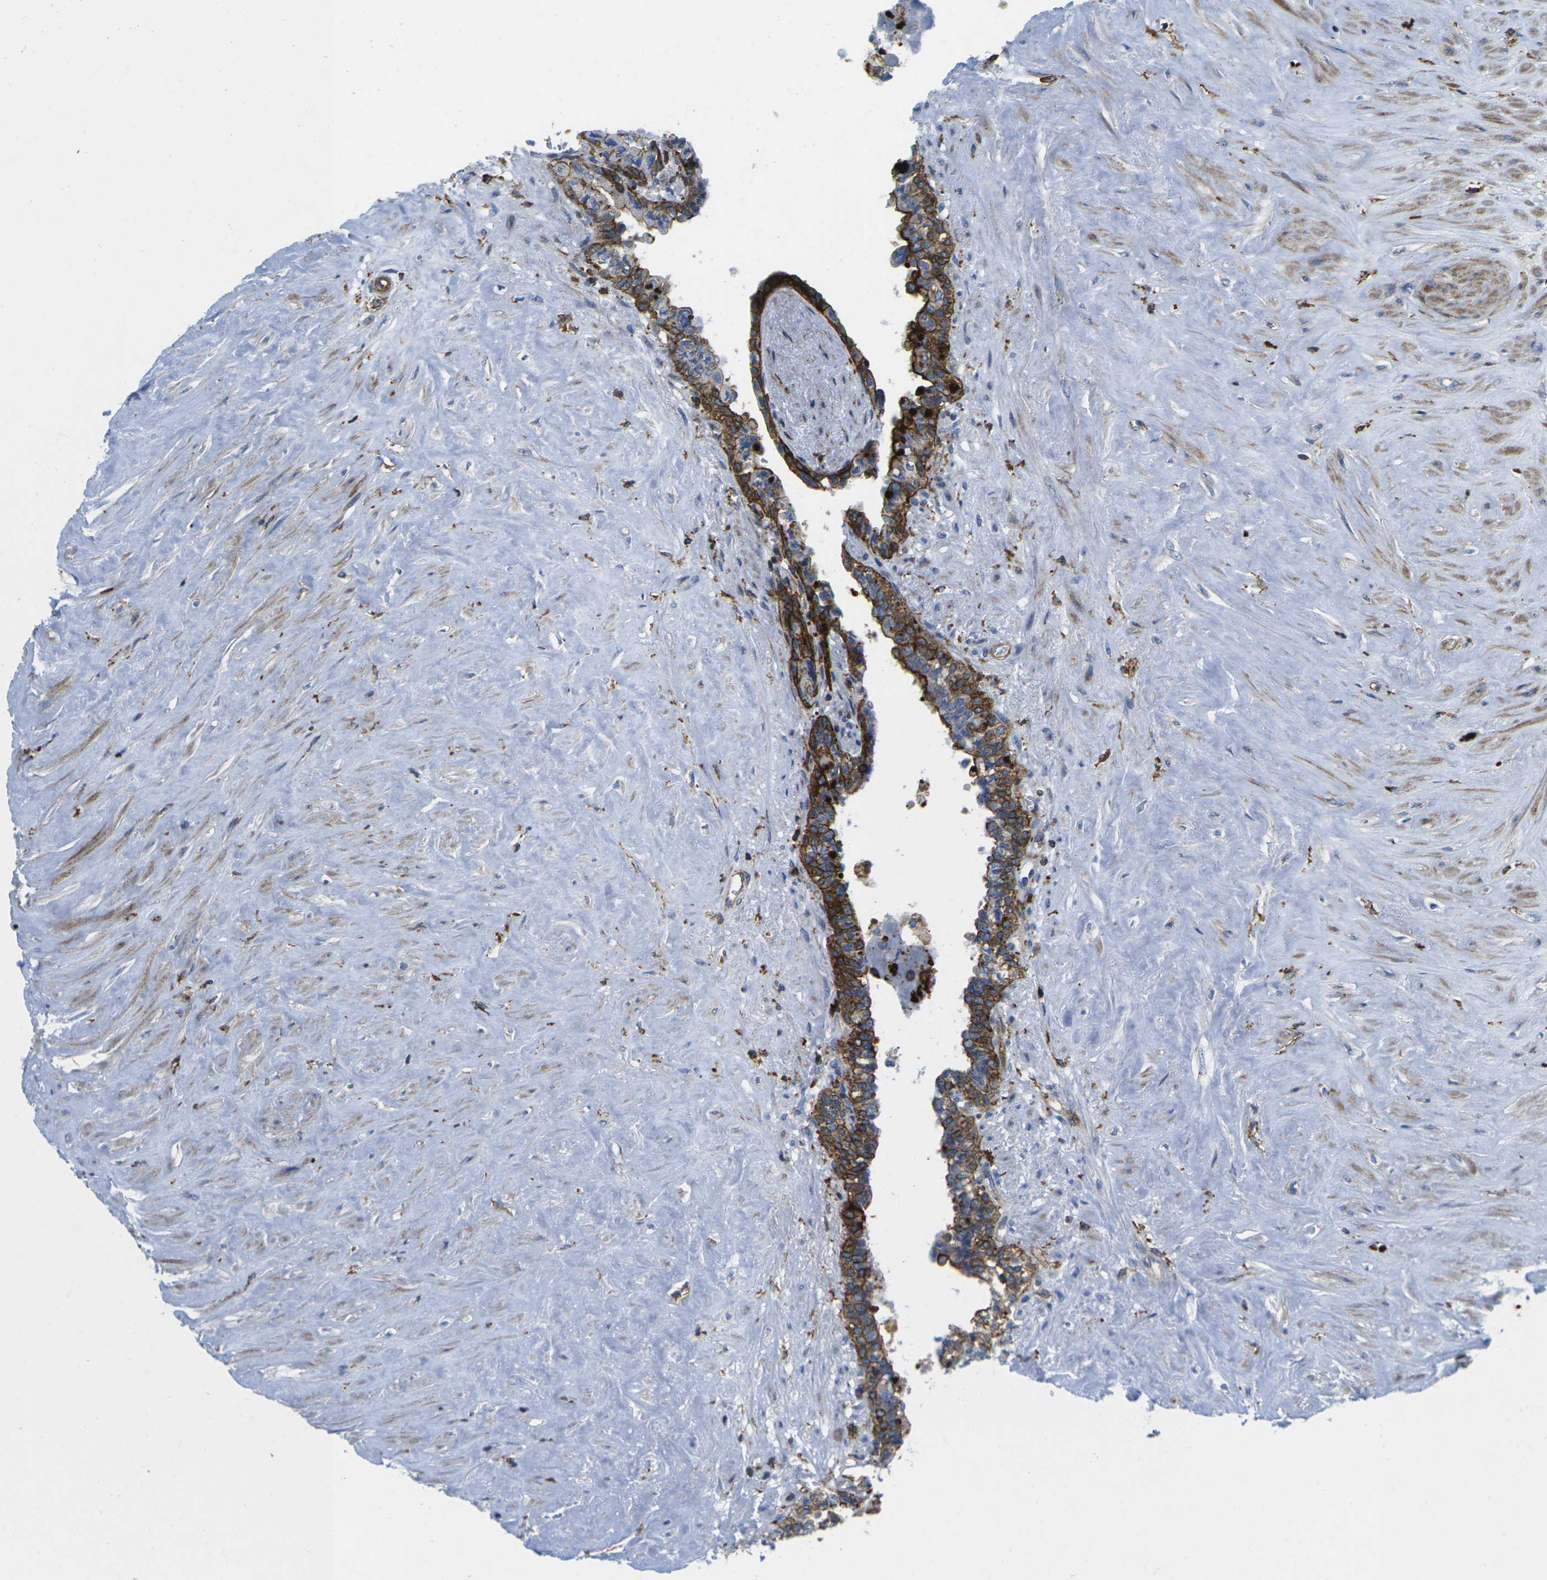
{"staining": {"intensity": "strong", "quantity": ">75%", "location": "cytoplasmic/membranous"}, "tissue": "seminal vesicle", "cell_type": "Glandular cells", "image_type": "normal", "snomed": [{"axis": "morphology", "description": "Normal tissue, NOS"}, {"axis": "topography", "description": "Seminal veicle"}], "caption": "A photomicrograph of seminal vesicle stained for a protein displays strong cytoplasmic/membranous brown staining in glandular cells.", "gene": "IQGAP1", "patient": {"sex": "male", "age": 63}}